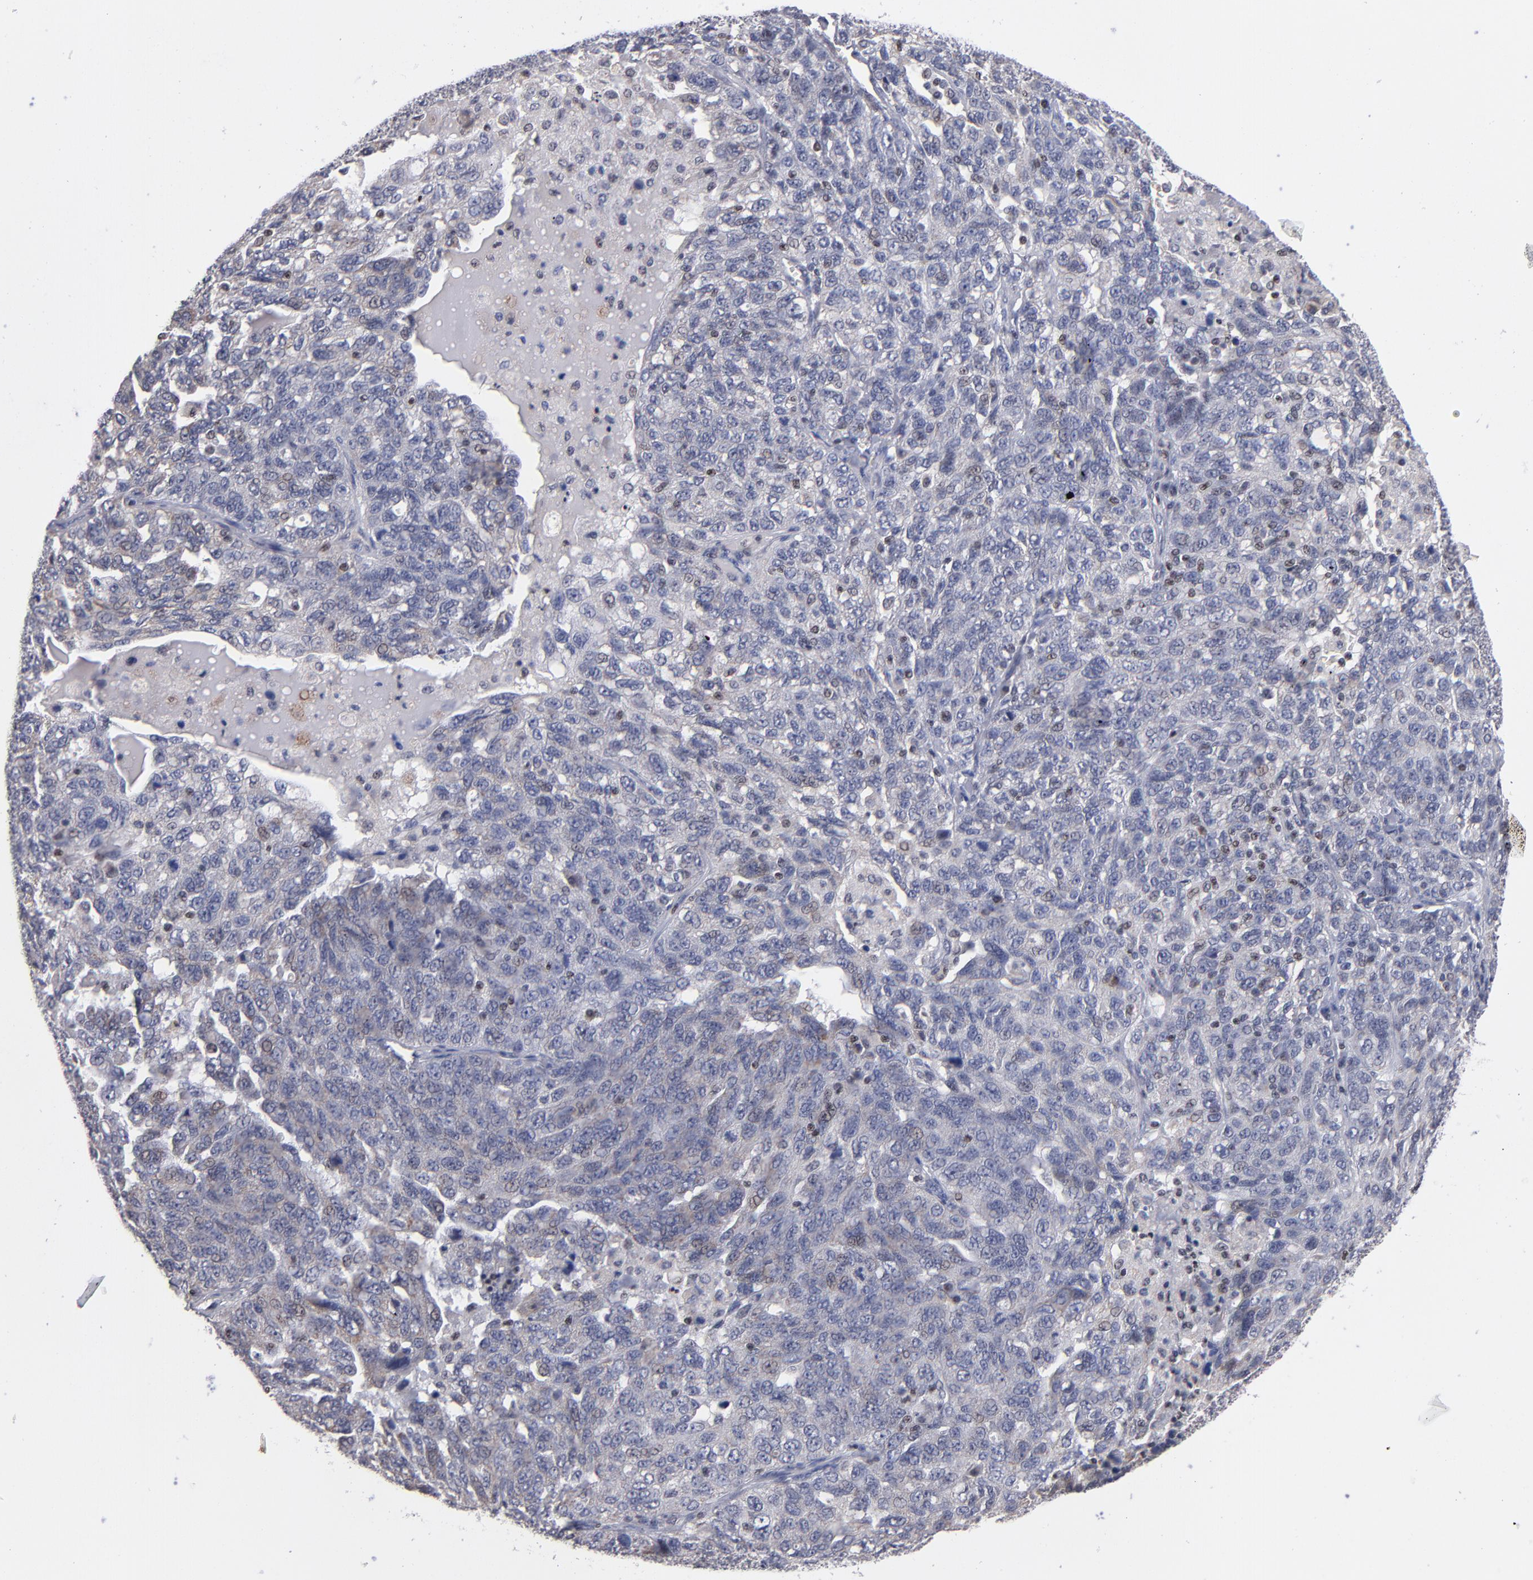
{"staining": {"intensity": "weak", "quantity": "<25%", "location": "cytoplasmic/membranous,nuclear"}, "tissue": "ovarian cancer", "cell_type": "Tumor cells", "image_type": "cancer", "snomed": [{"axis": "morphology", "description": "Cystadenocarcinoma, serous, NOS"}, {"axis": "topography", "description": "Ovary"}], "caption": "This is an IHC histopathology image of ovarian serous cystadenocarcinoma. There is no staining in tumor cells.", "gene": "ODF2", "patient": {"sex": "female", "age": 71}}